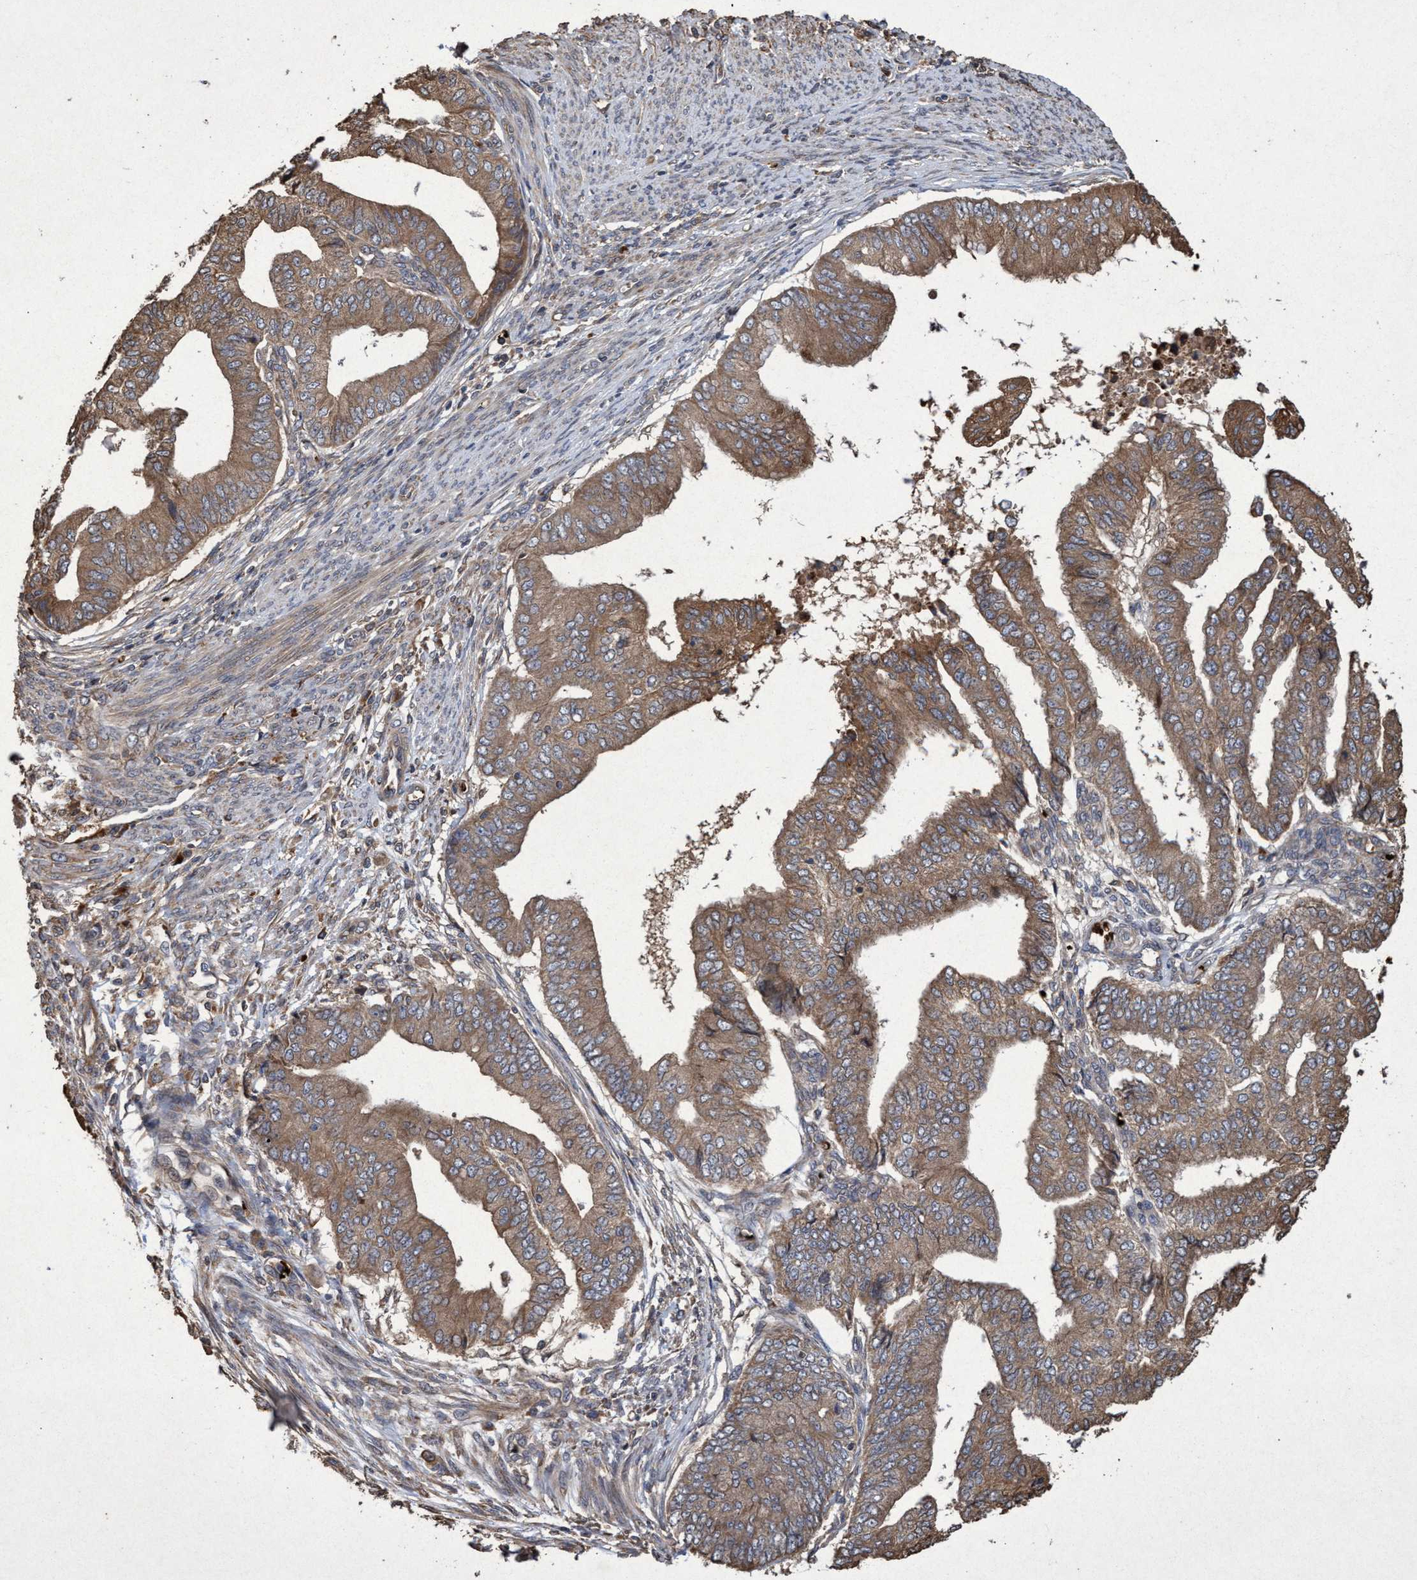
{"staining": {"intensity": "moderate", "quantity": ">75%", "location": "cytoplasmic/membranous"}, "tissue": "endometrial cancer", "cell_type": "Tumor cells", "image_type": "cancer", "snomed": [{"axis": "morphology", "description": "Polyp, NOS"}, {"axis": "morphology", "description": "Adenocarcinoma, NOS"}, {"axis": "morphology", "description": "Adenoma, NOS"}, {"axis": "topography", "description": "Endometrium"}], "caption": "A brown stain shows moderate cytoplasmic/membranous positivity of a protein in human endometrial cancer tumor cells.", "gene": "CHMP6", "patient": {"sex": "female", "age": 79}}